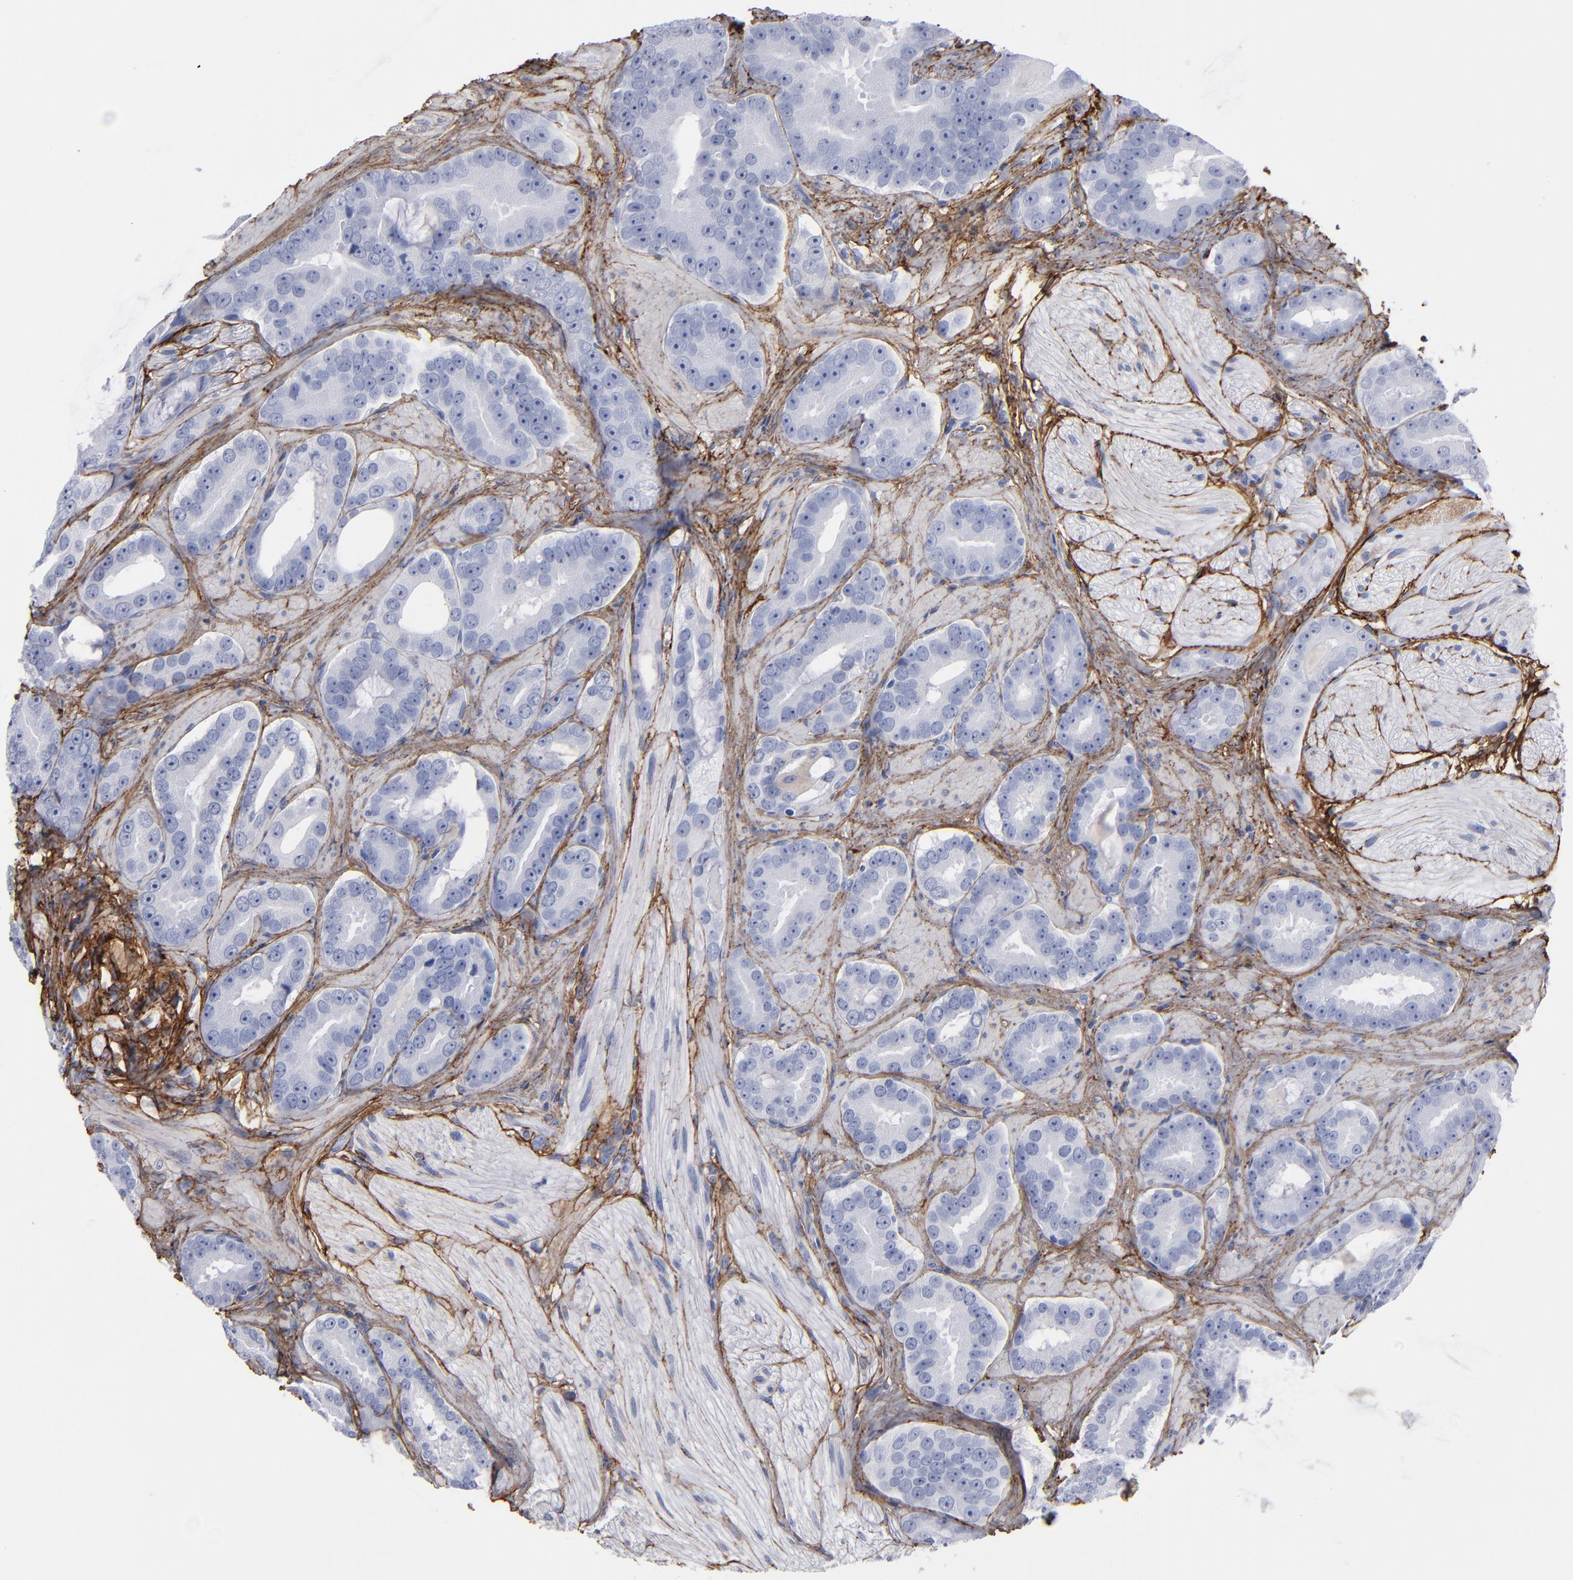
{"staining": {"intensity": "negative", "quantity": "none", "location": "none"}, "tissue": "prostate cancer", "cell_type": "Tumor cells", "image_type": "cancer", "snomed": [{"axis": "morphology", "description": "Adenocarcinoma, Low grade"}, {"axis": "topography", "description": "Prostate"}], "caption": "Tumor cells are negative for brown protein staining in adenocarcinoma (low-grade) (prostate).", "gene": "EMILIN1", "patient": {"sex": "male", "age": 59}}